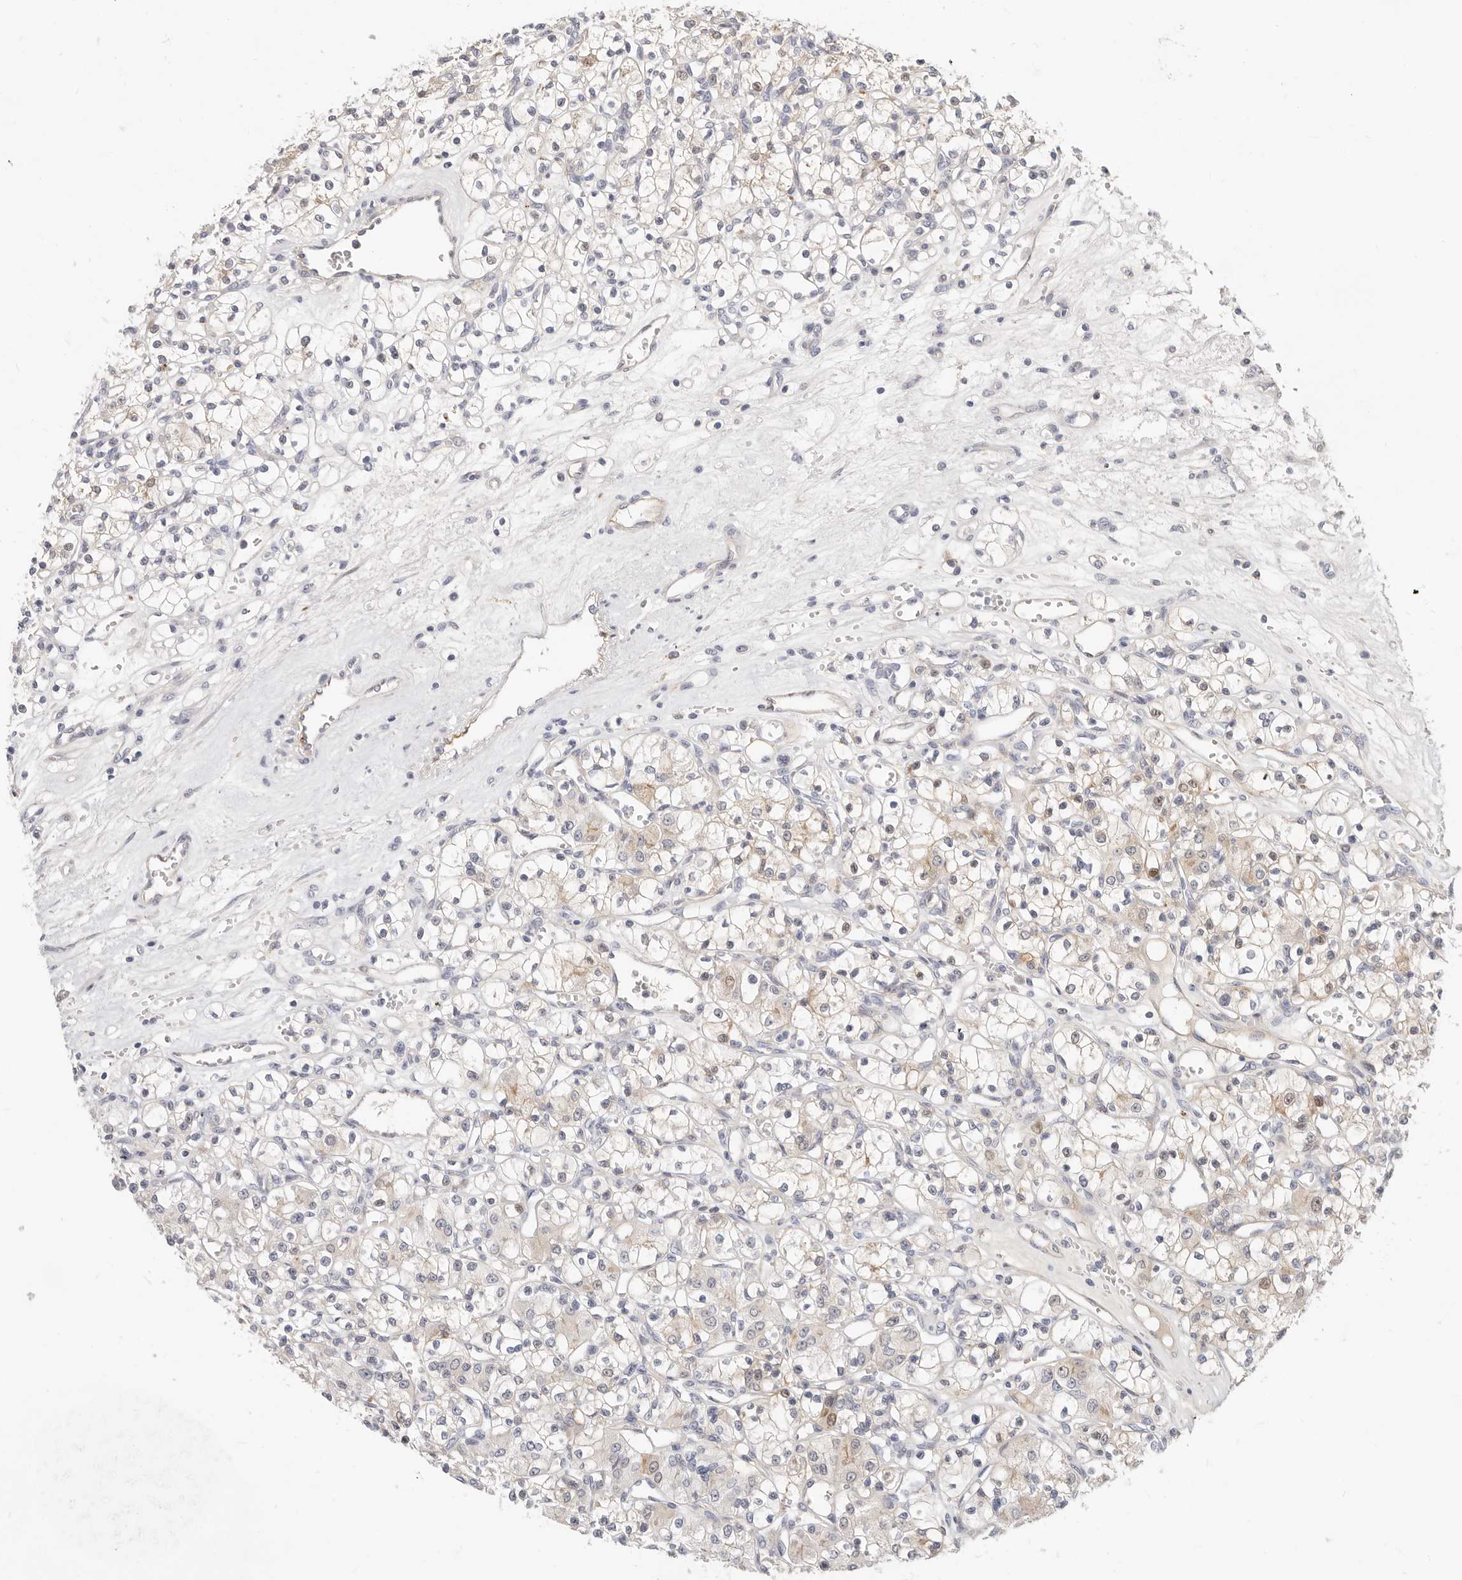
{"staining": {"intensity": "weak", "quantity": "25%-75%", "location": "cytoplasmic/membranous"}, "tissue": "renal cancer", "cell_type": "Tumor cells", "image_type": "cancer", "snomed": [{"axis": "morphology", "description": "Adenocarcinoma, NOS"}, {"axis": "topography", "description": "Kidney"}], "caption": "Adenocarcinoma (renal) stained for a protein (brown) displays weak cytoplasmic/membranous positive staining in approximately 25%-75% of tumor cells.", "gene": "ZRANB1", "patient": {"sex": "female", "age": 59}}